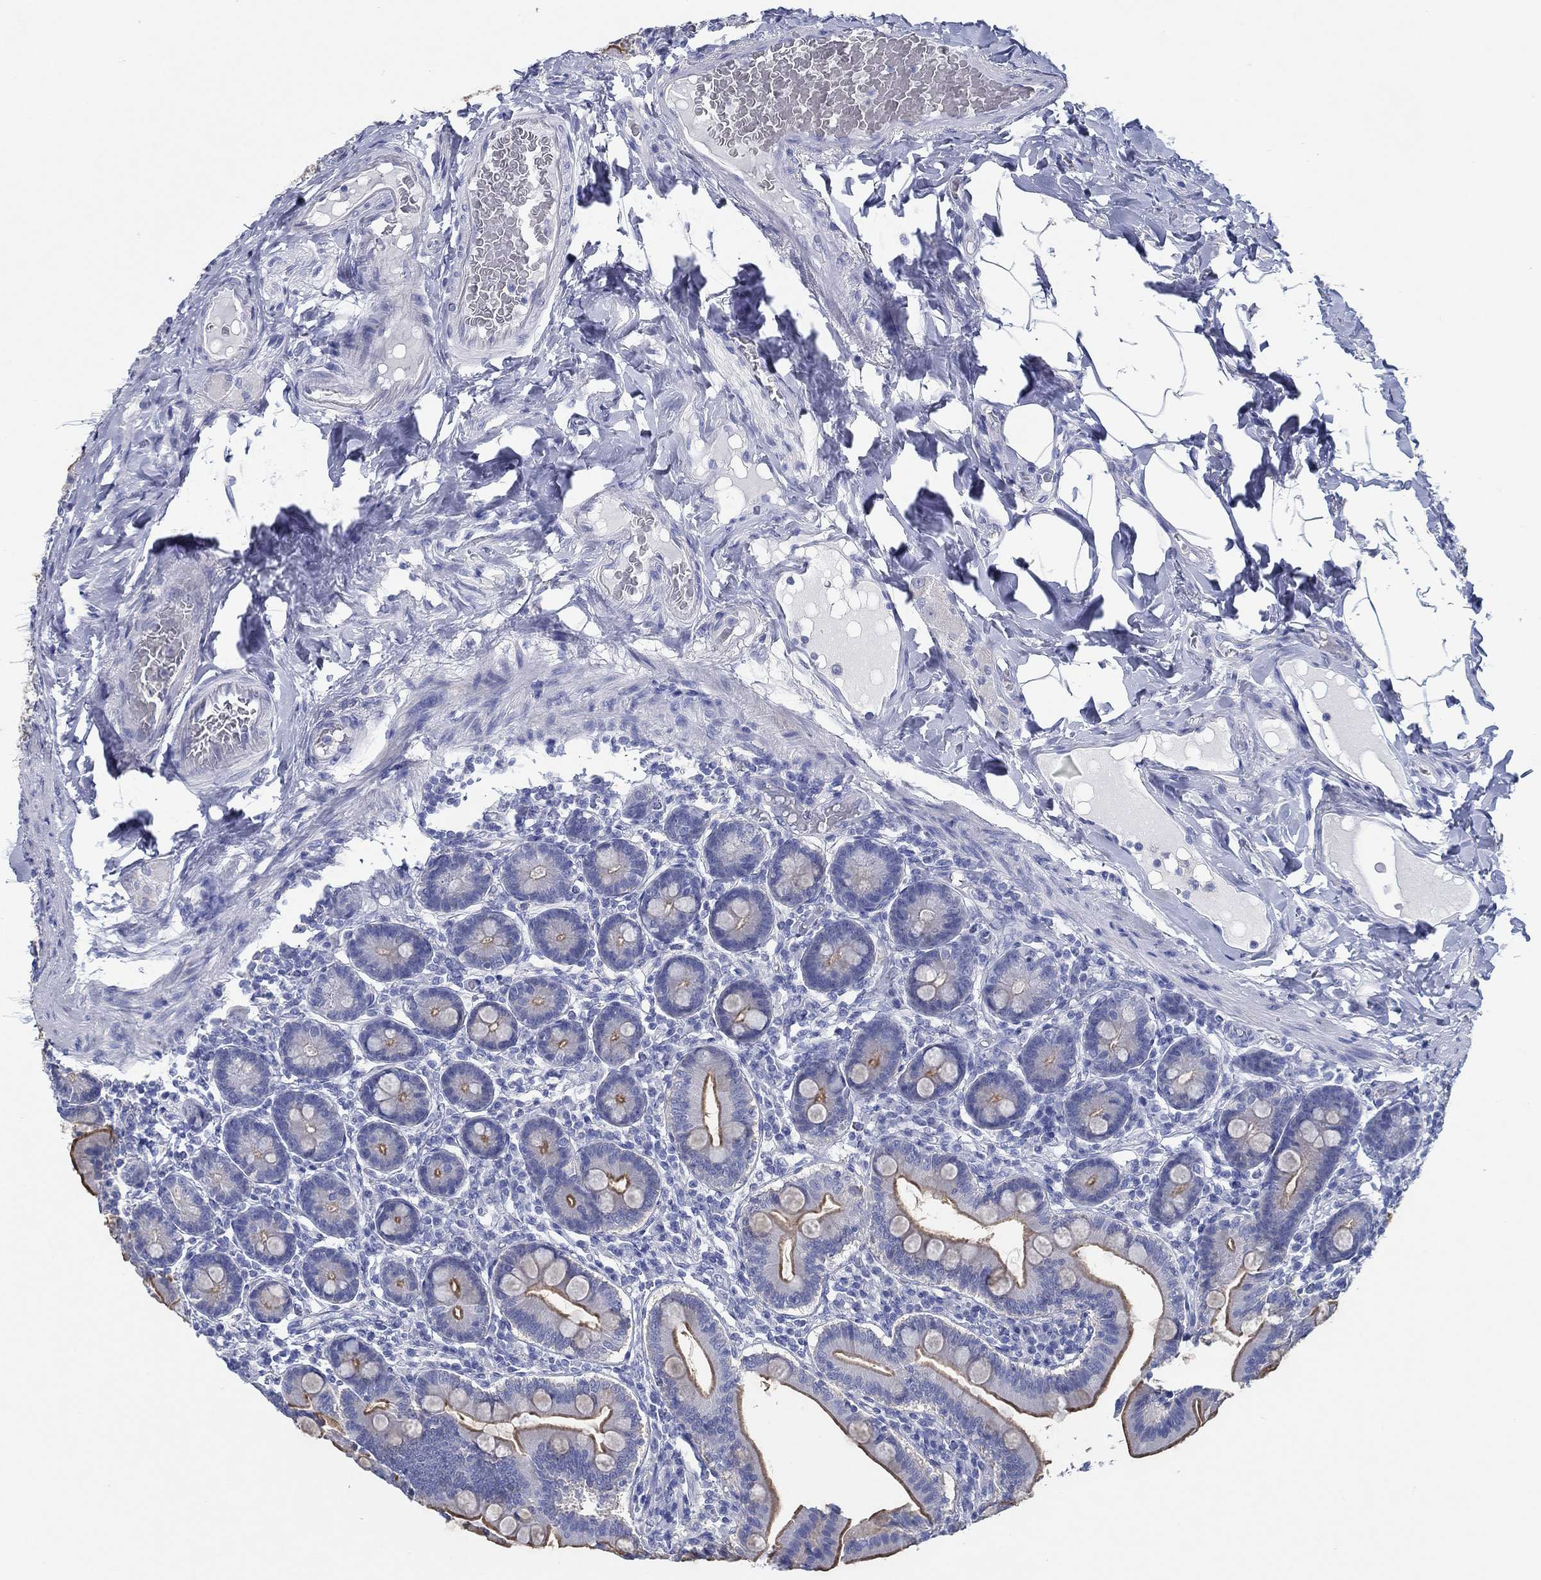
{"staining": {"intensity": "moderate", "quantity": "<25%", "location": "cytoplasmic/membranous"}, "tissue": "small intestine", "cell_type": "Glandular cells", "image_type": "normal", "snomed": [{"axis": "morphology", "description": "Normal tissue, NOS"}, {"axis": "topography", "description": "Small intestine"}], "caption": "Immunohistochemistry (IHC) photomicrograph of unremarkable small intestine stained for a protein (brown), which demonstrates low levels of moderate cytoplasmic/membranous positivity in about <25% of glandular cells.", "gene": "TOMM20L", "patient": {"sex": "male", "age": 66}}